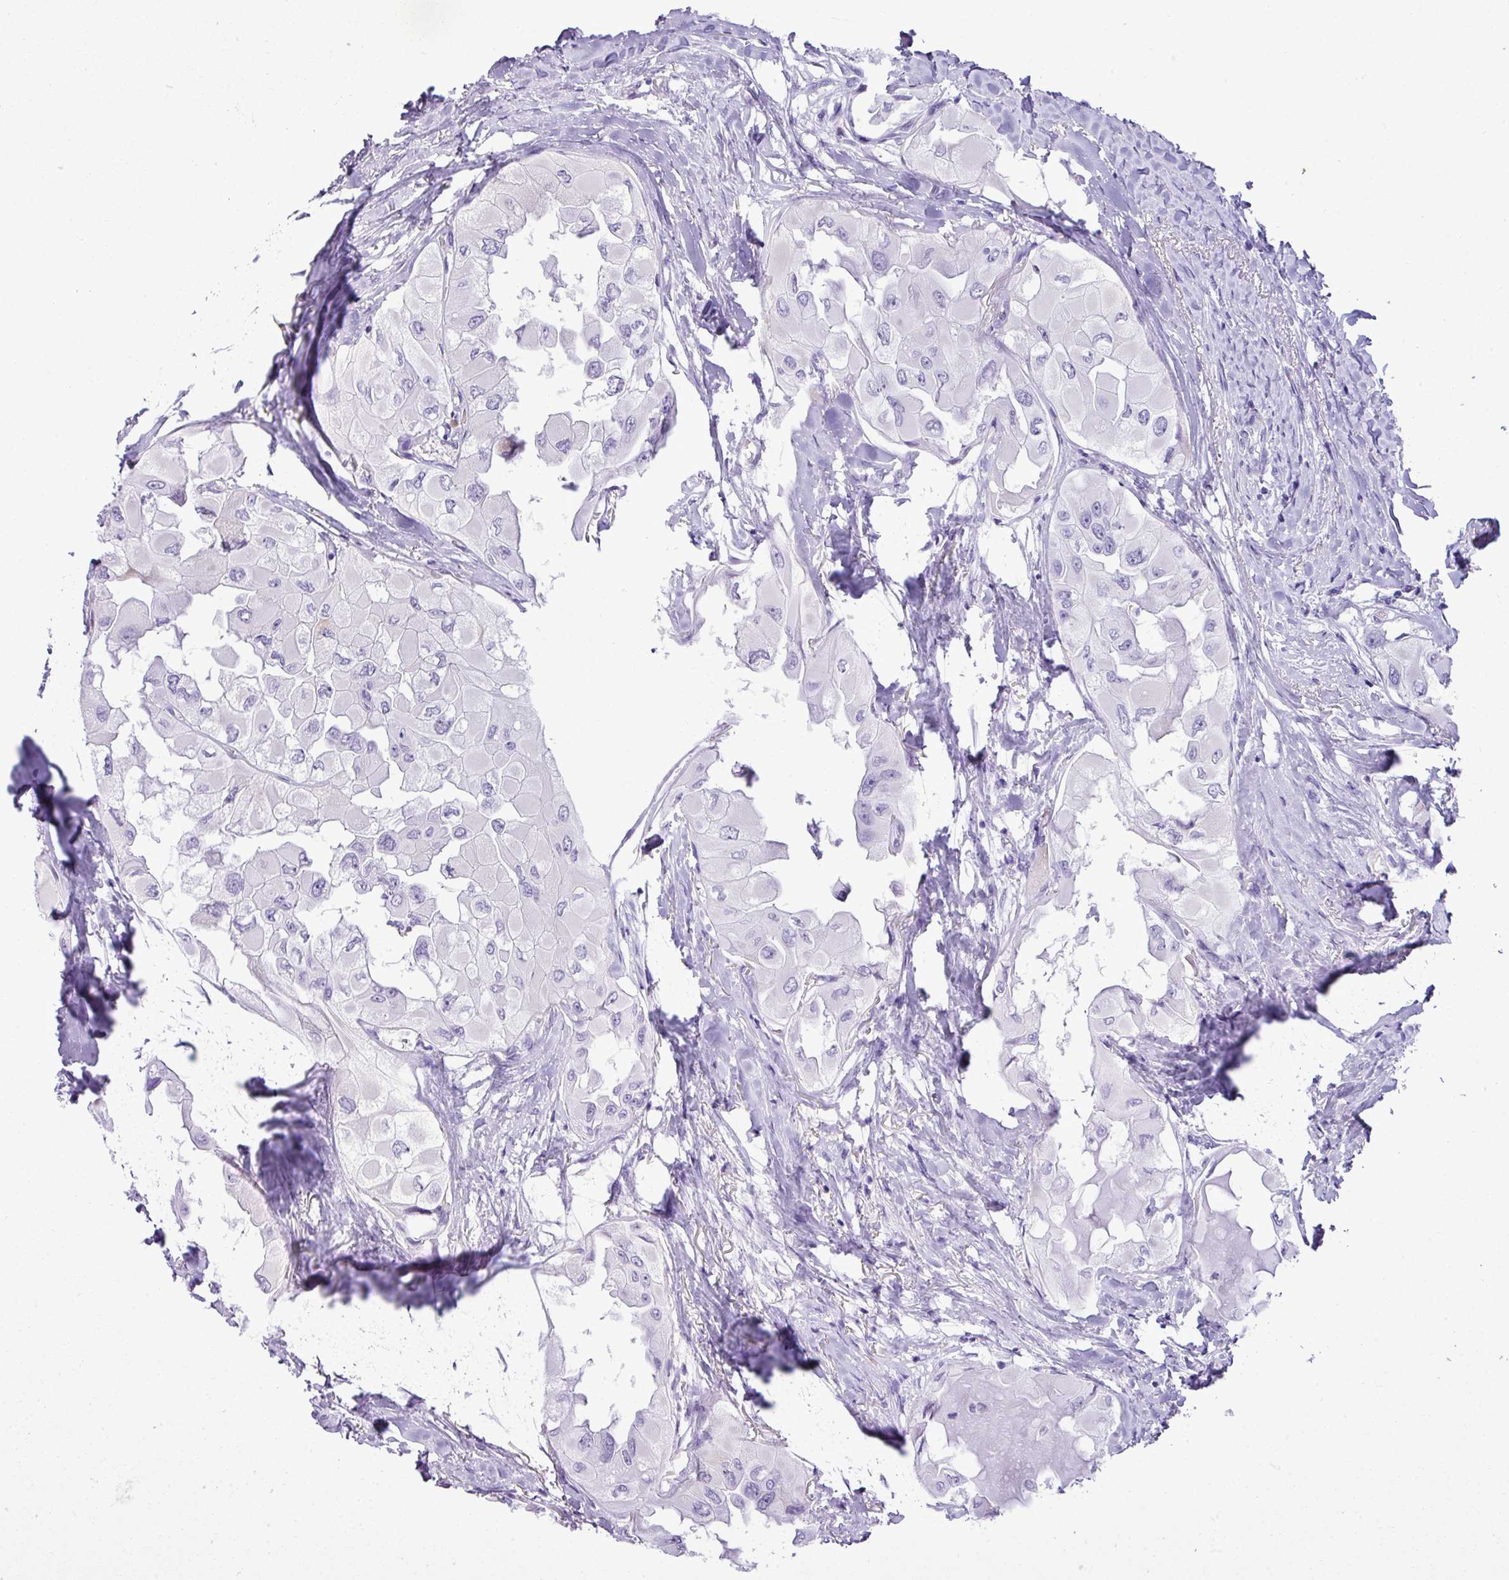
{"staining": {"intensity": "negative", "quantity": "none", "location": "none"}, "tissue": "thyroid cancer", "cell_type": "Tumor cells", "image_type": "cancer", "snomed": [{"axis": "morphology", "description": "Normal tissue, NOS"}, {"axis": "morphology", "description": "Papillary adenocarcinoma, NOS"}, {"axis": "topography", "description": "Thyroid gland"}], "caption": "Photomicrograph shows no protein positivity in tumor cells of thyroid papillary adenocarcinoma tissue.", "gene": "ZSCAN5A", "patient": {"sex": "female", "age": 59}}